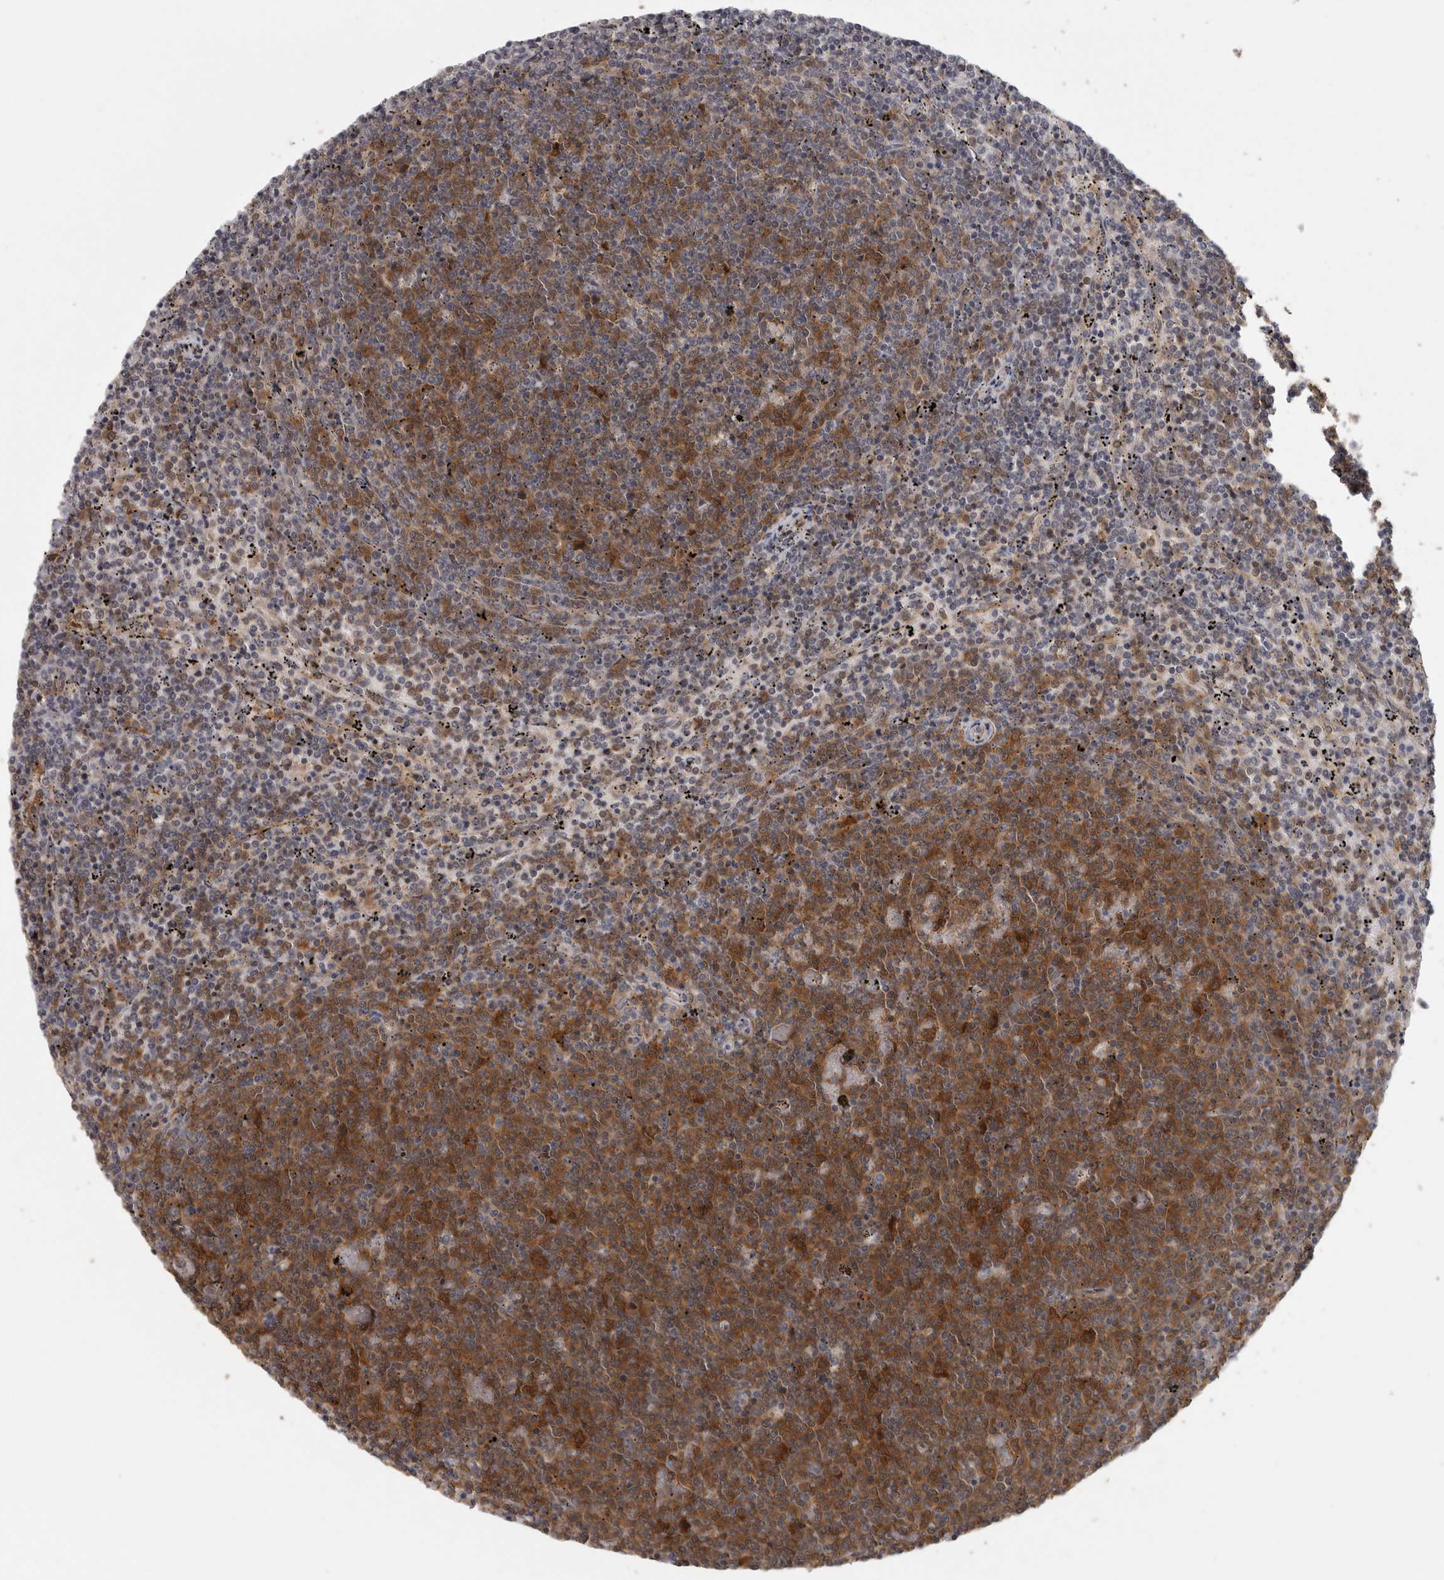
{"staining": {"intensity": "strong", "quantity": "25%-75%", "location": "cytoplasmic/membranous"}, "tissue": "lymphoma", "cell_type": "Tumor cells", "image_type": "cancer", "snomed": [{"axis": "morphology", "description": "Malignant lymphoma, non-Hodgkin's type, Low grade"}, {"axis": "topography", "description": "Spleen"}], "caption": "Low-grade malignant lymphoma, non-Hodgkin's type stained with DAB (3,3'-diaminobenzidine) immunohistochemistry (IHC) displays high levels of strong cytoplasmic/membranous staining in approximately 25%-75% of tumor cells.", "gene": "CCT8", "patient": {"sex": "female", "age": 50}}